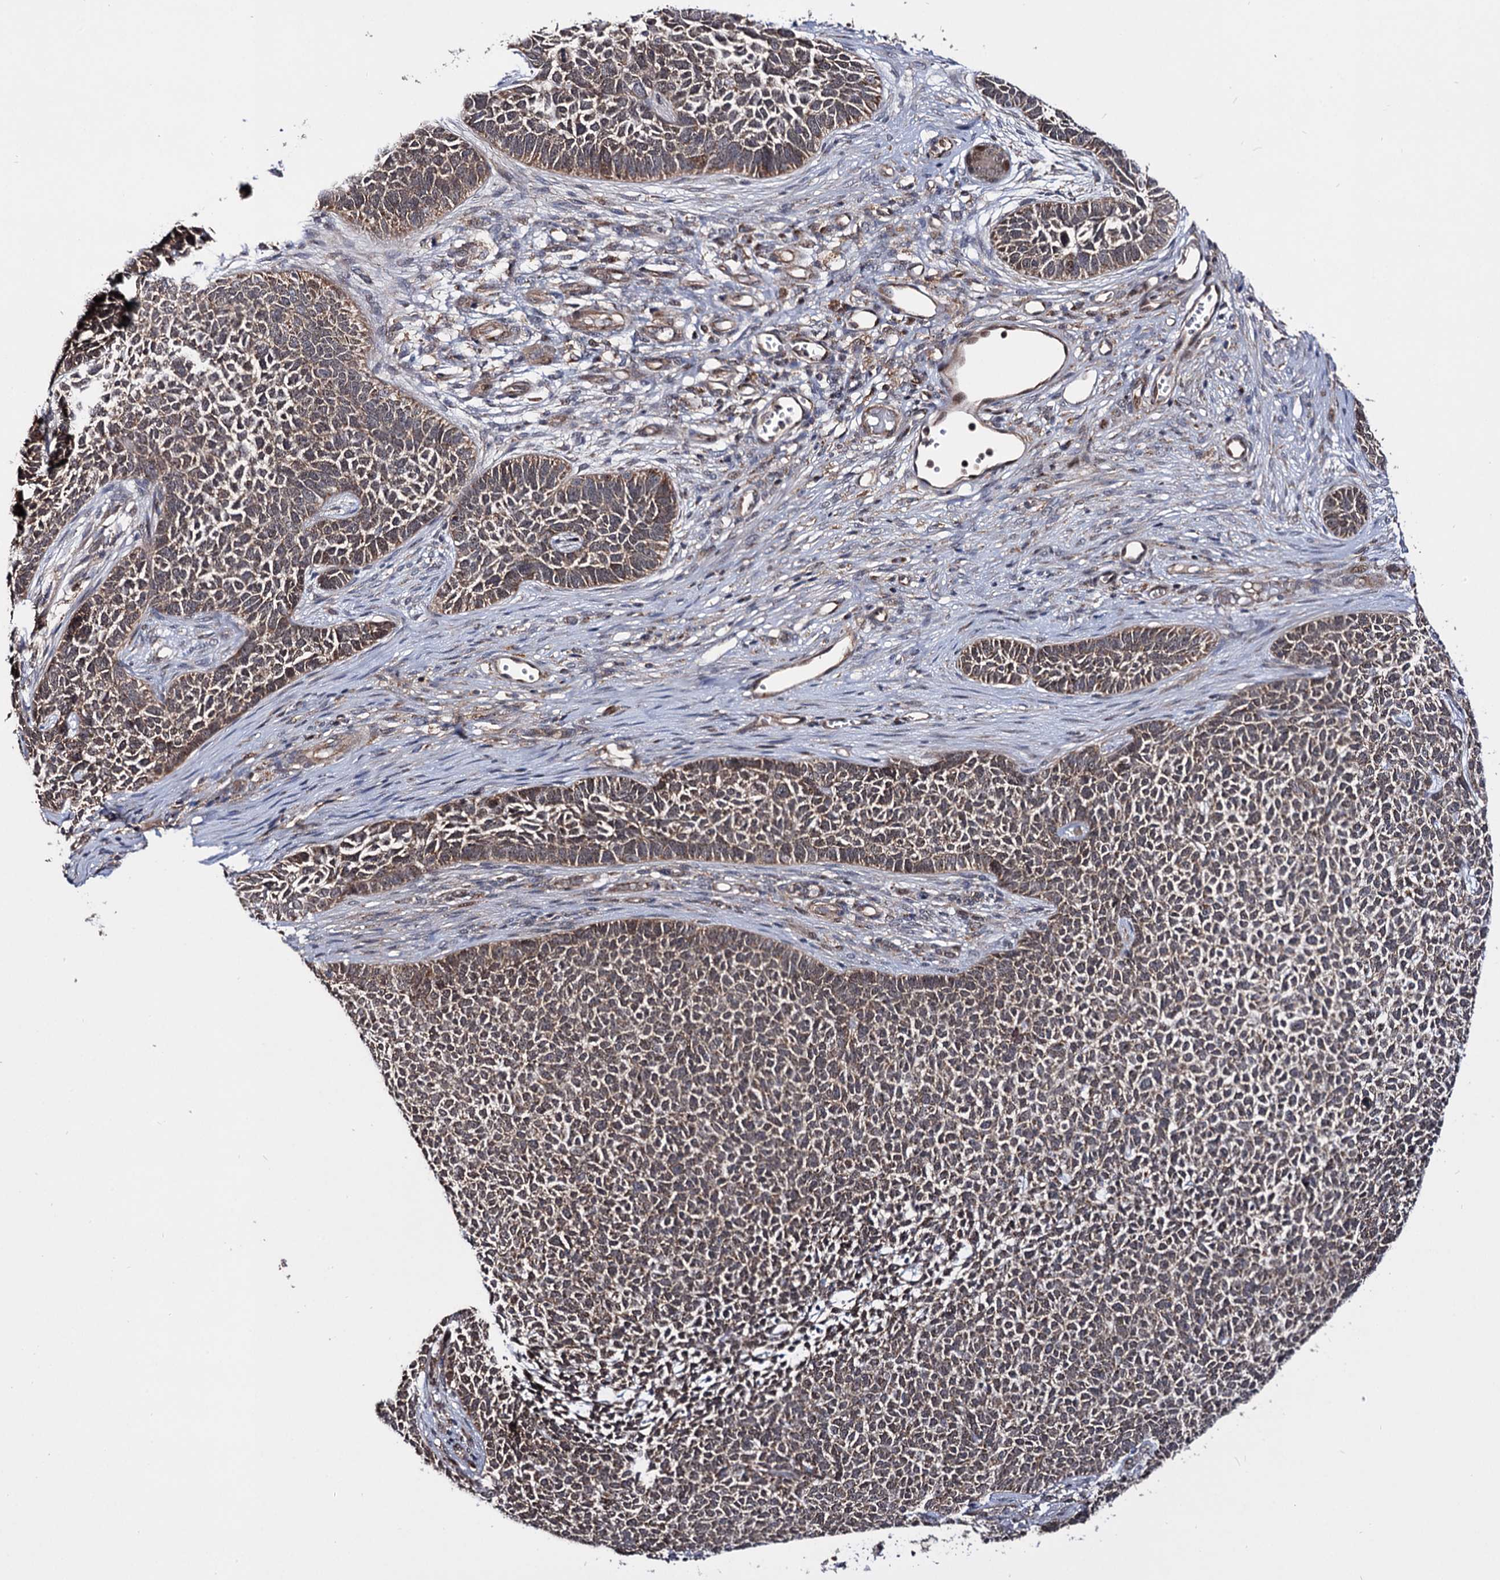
{"staining": {"intensity": "moderate", "quantity": ">75%", "location": "cytoplasmic/membranous"}, "tissue": "skin cancer", "cell_type": "Tumor cells", "image_type": "cancer", "snomed": [{"axis": "morphology", "description": "Basal cell carcinoma"}, {"axis": "topography", "description": "Skin"}], "caption": "A histopathology image of human skin cancer (basal cell carcinoma) stained for a protein exhibits moderate cytoplasmic/membranous brown staining in tumor cells.", "gene": "CEP76", "patient": {"sex": "female", "age": 84}}